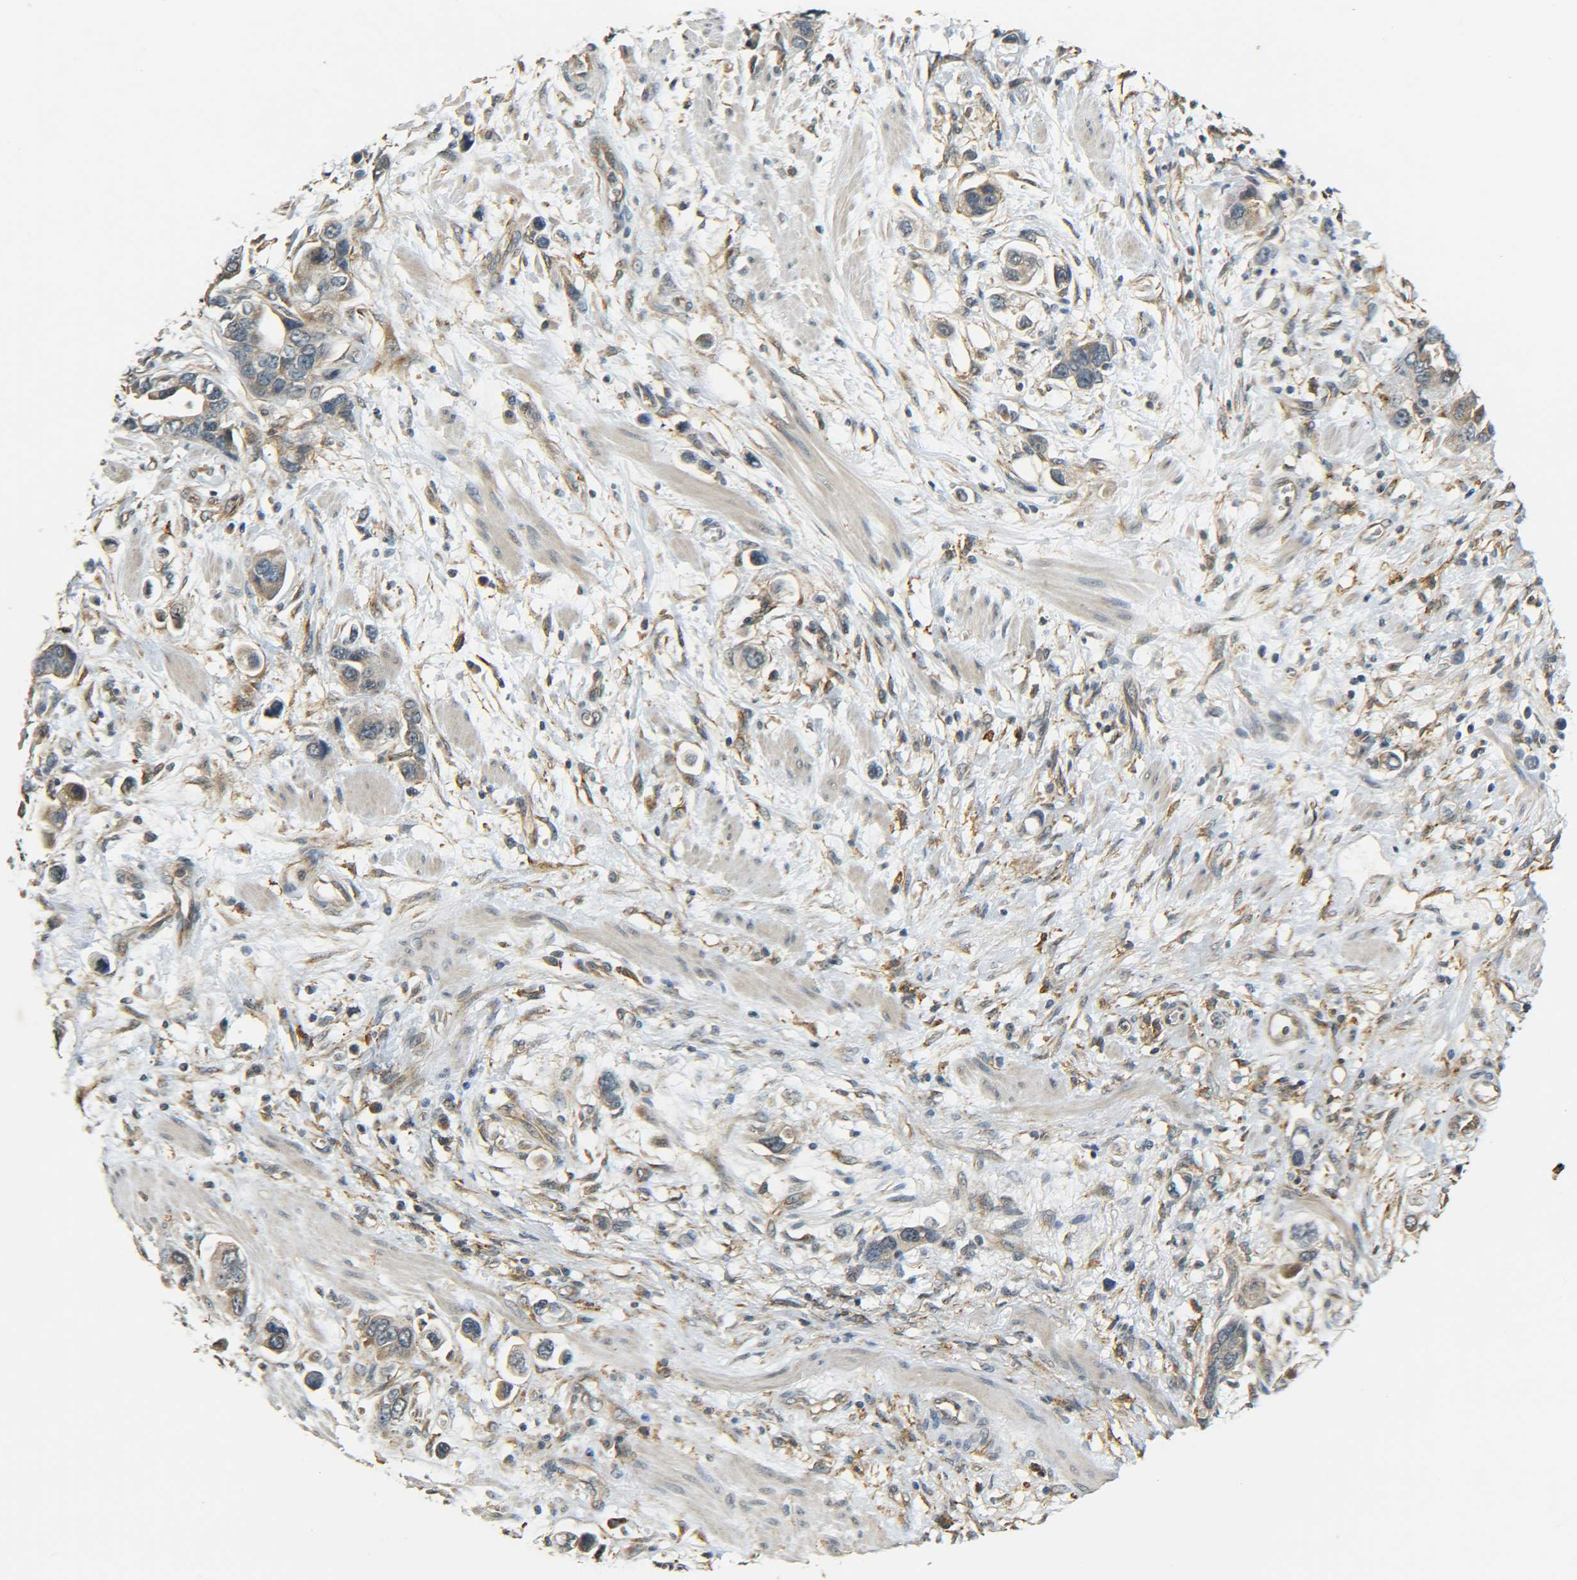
{"staining": {"intensity": "weak", "quantity": ">75%", "location": "cytoplasmic/membranous"}, "tissue": "stomach cancer", "cell_type": "Tumor cells", "image_type": "cancer", "snomed": [{"axis": "morphology", "description": "Adenocarcinoma, NOS"}, {"axis": "topography", "description": "Stomach, lower"}], "caption": "Tumor cells exhibit low levels of weak cytoplasmic/membranous expression in about >75% of cells in stomach adenocarcinoma.", "gene": "DAB2", "patient": {"sex": "female", "age": 93}}